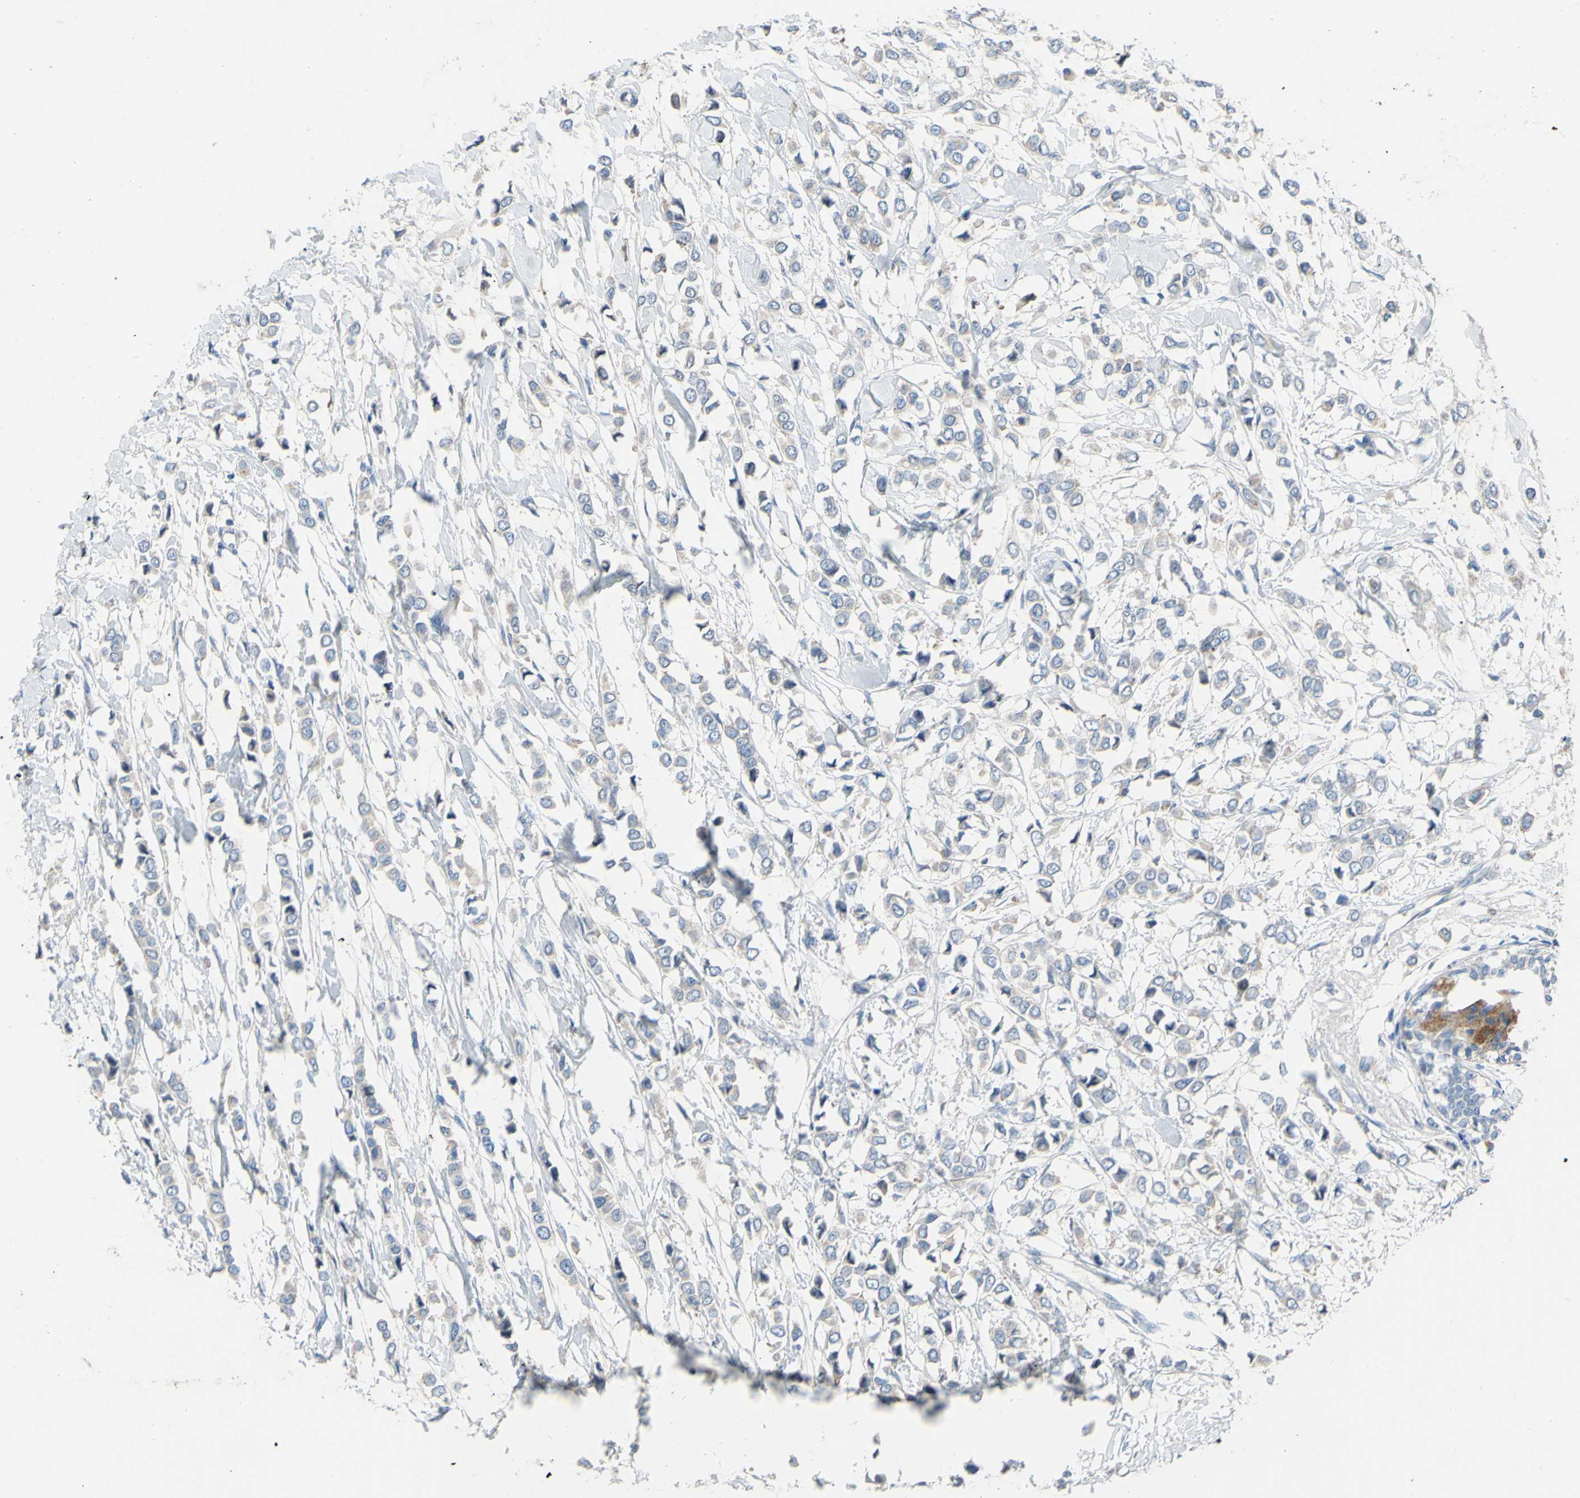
{"staining": {"intensity": "weak", "quantity": "<25%", "location": "cytoplasmic/membranous"}, "tissue": "breast cancer", "cell_type": "Tumor cells", "image_type": "cancer", "snomed": [{"axis": "morphology", "description": "Lobular carcinoma"}, {"axis": "topography", "description": "Breast"}], "caption": "High magnification brightfield microscopy of breast cancer stained with DAB (brown) and counterstained with hematoxylin (blue): tumor cells show no significant positivity.", "gene": "TMEM59L", "patient": {"sex": "female", "age": 51}}